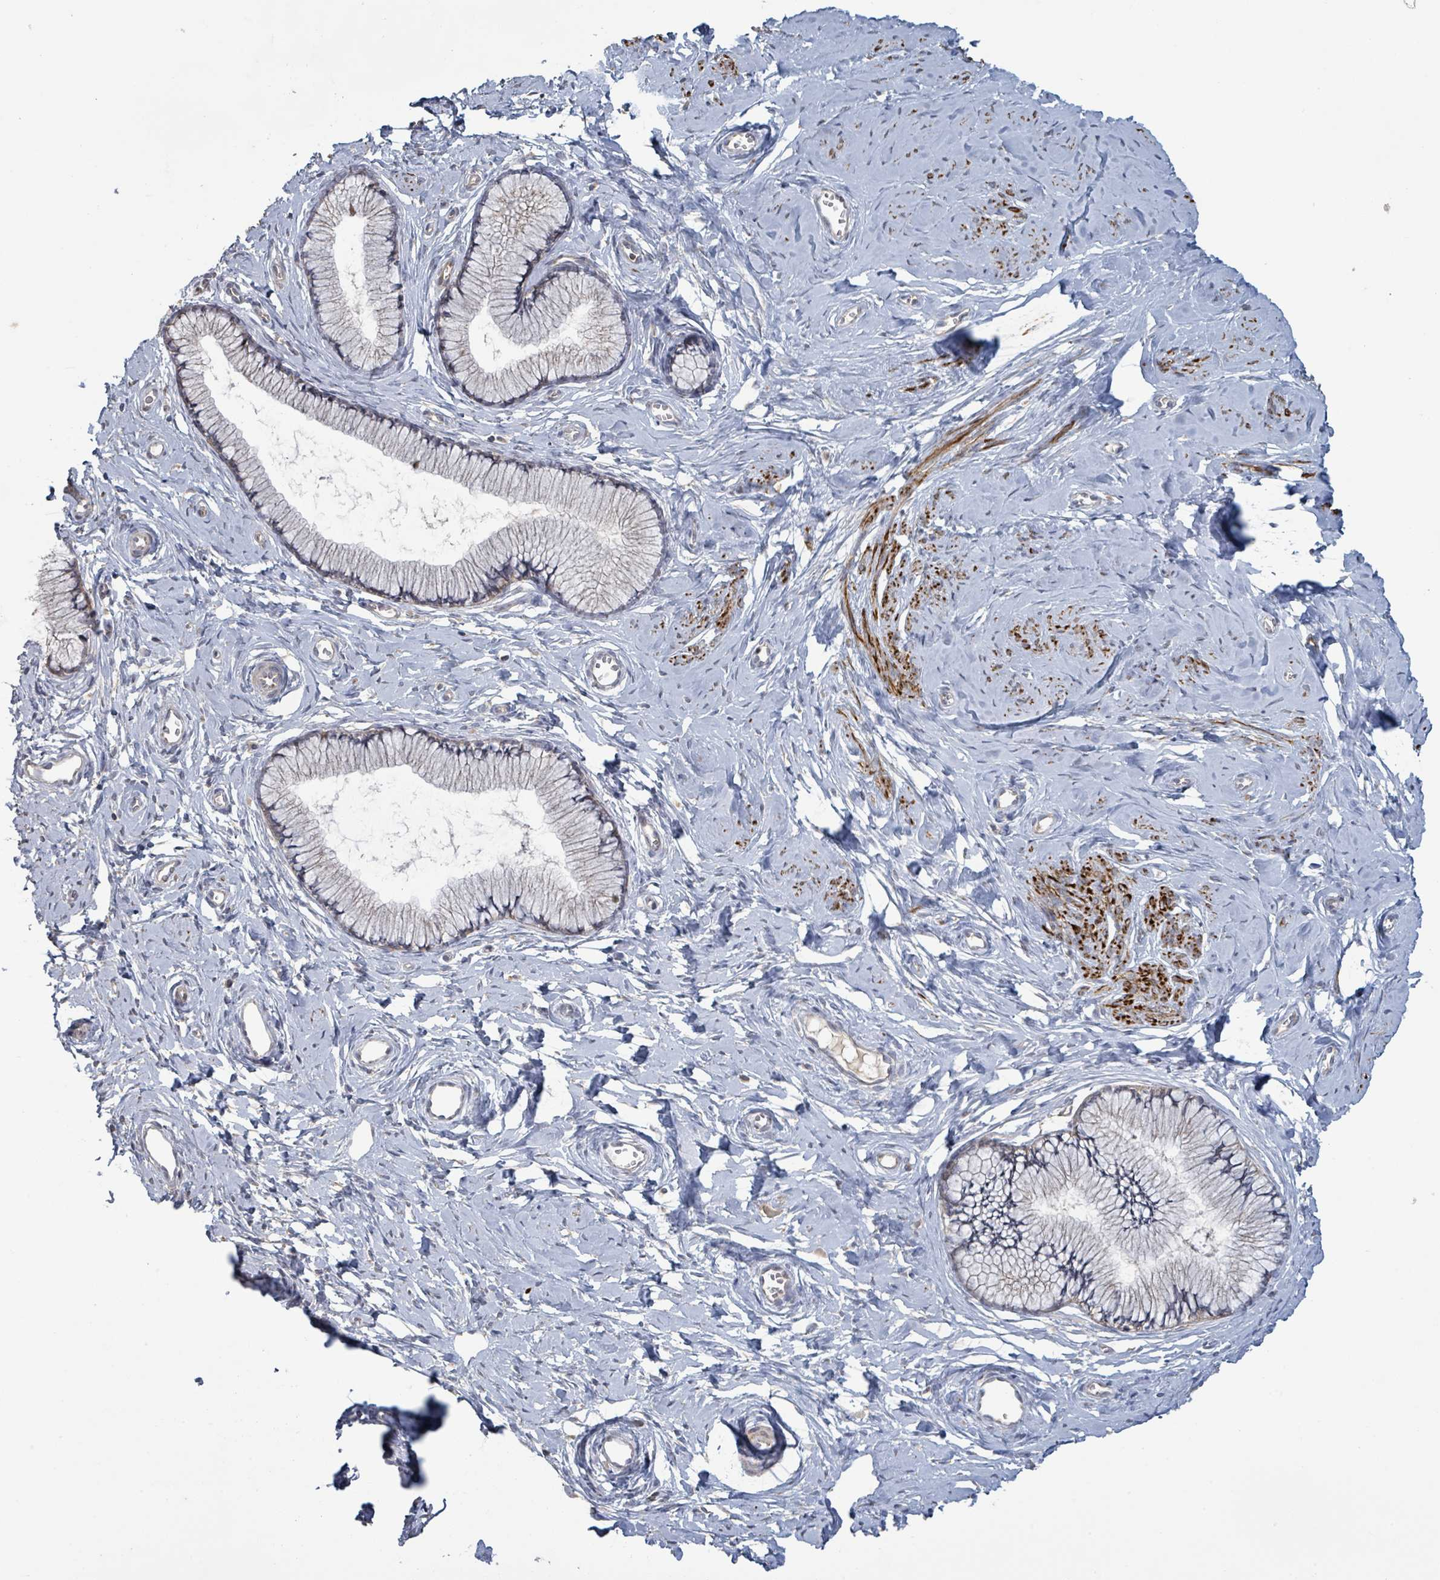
{"staining": {"intensity": "moderate", "quantity": "25%-75%", "location": "cytoplasmic/membranous"}, "tissue": "cervix", "cell_type": "Glandular cells", "image_type": "normal", "snomed": [{"axis": "morphology", "description": "Normal tissue, NOS"}, {"axis": "topography", "description": "Cervix"}], "caption": "Immunohistochemical staining of unremarkable human cervix displays moderate cytoplasmic/membranous protein staining in about 25%-75% of glandular cells.", "gene": "KCNS2", "patient": {"sex": "female", "age": 40}}